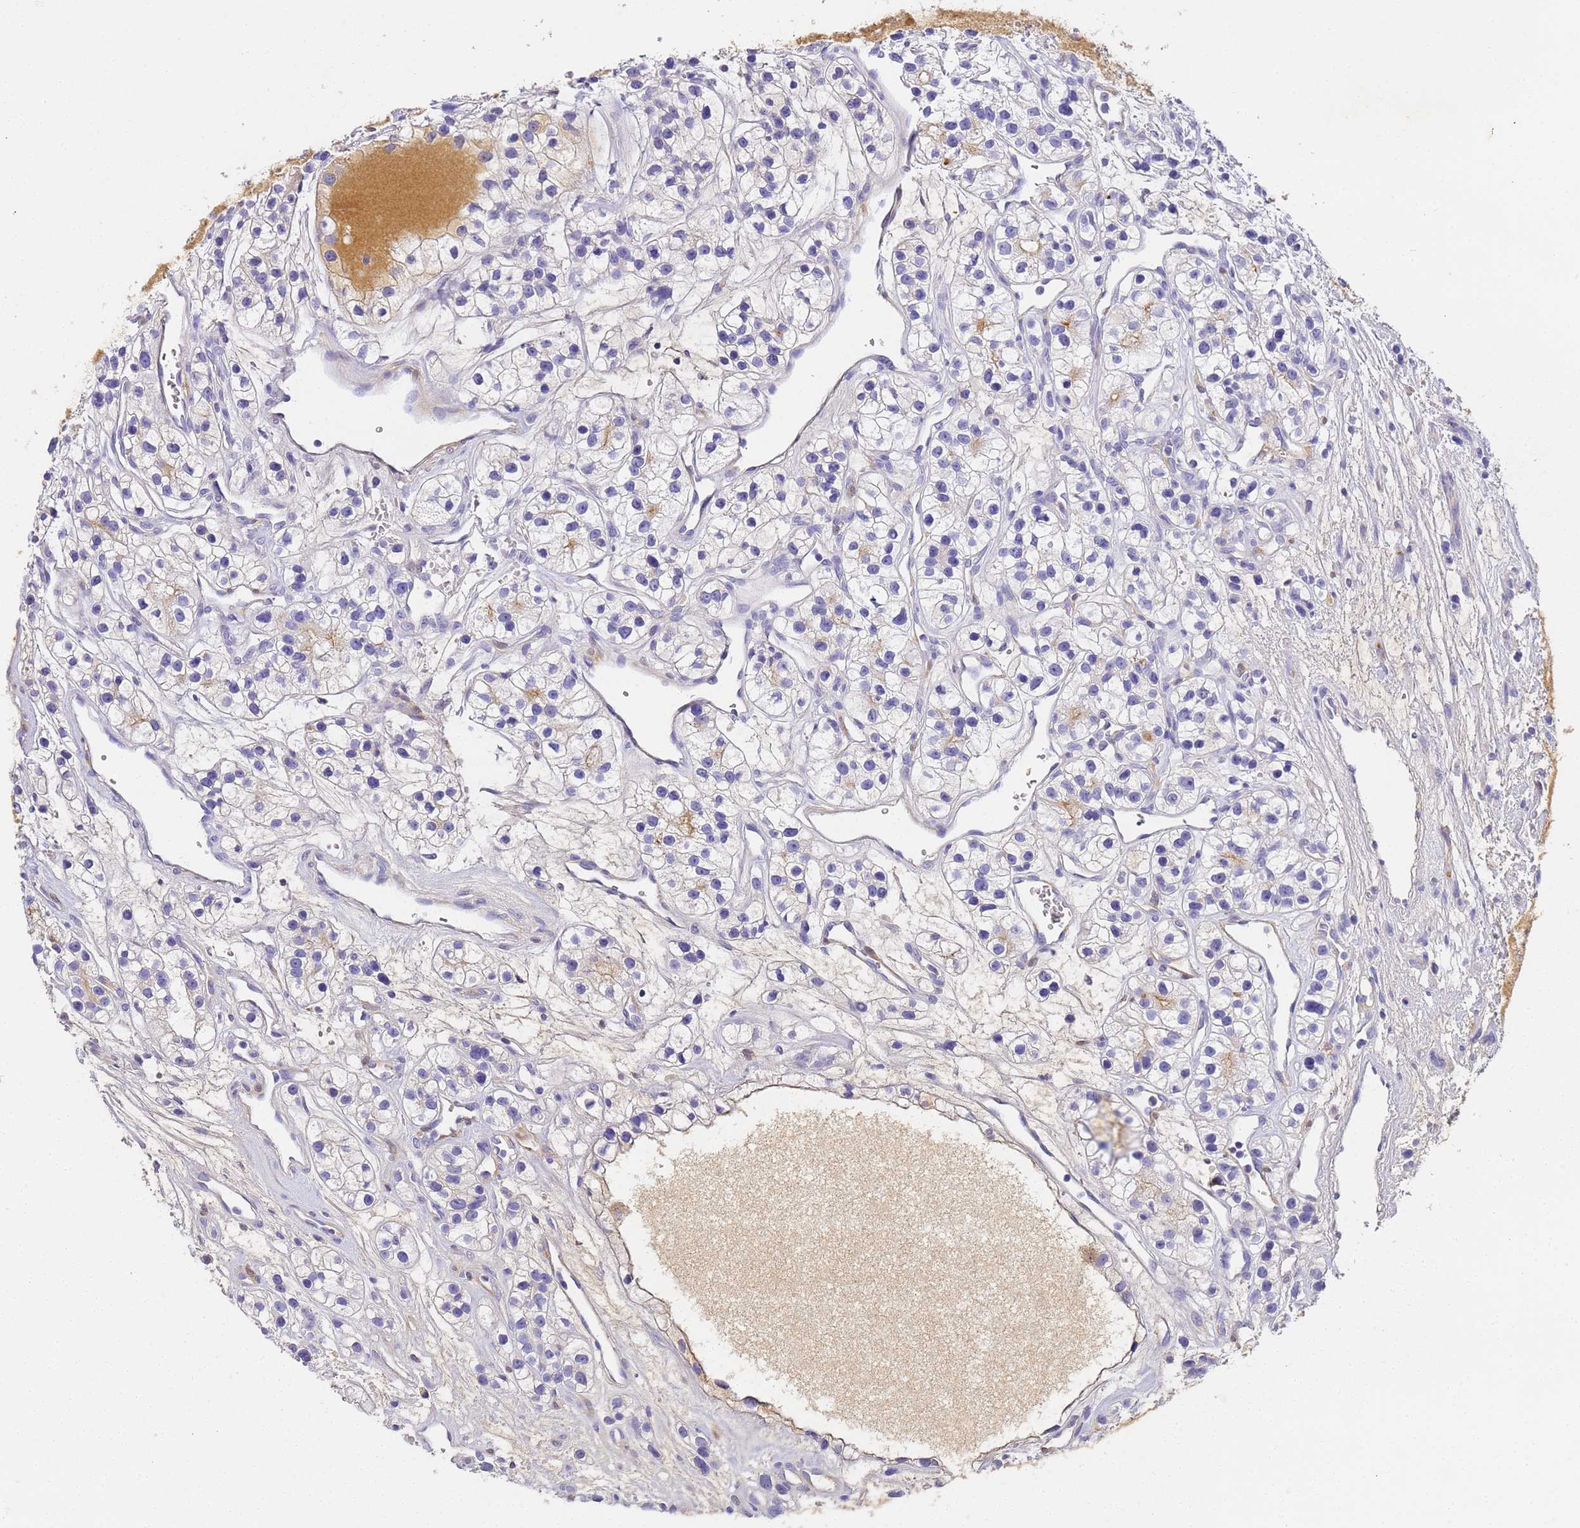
{"staining": {"intensity": "negative", "quantity": "none", "location": "none"}, "tissue": "renal cancer", "cell_type": "Tumor cells", "image_type": "cancer", "snomed": [{"axis": "morphology", "description": "Adenocarcinoma, NOS"}, {"axis": "topography", "description": "Kidney"}], "caption": "Tumor cells show no significant positivity in adenocarcinoma (renal).", "gene": "CFHR2", "patient": {"sex": "female", "age": 57}}